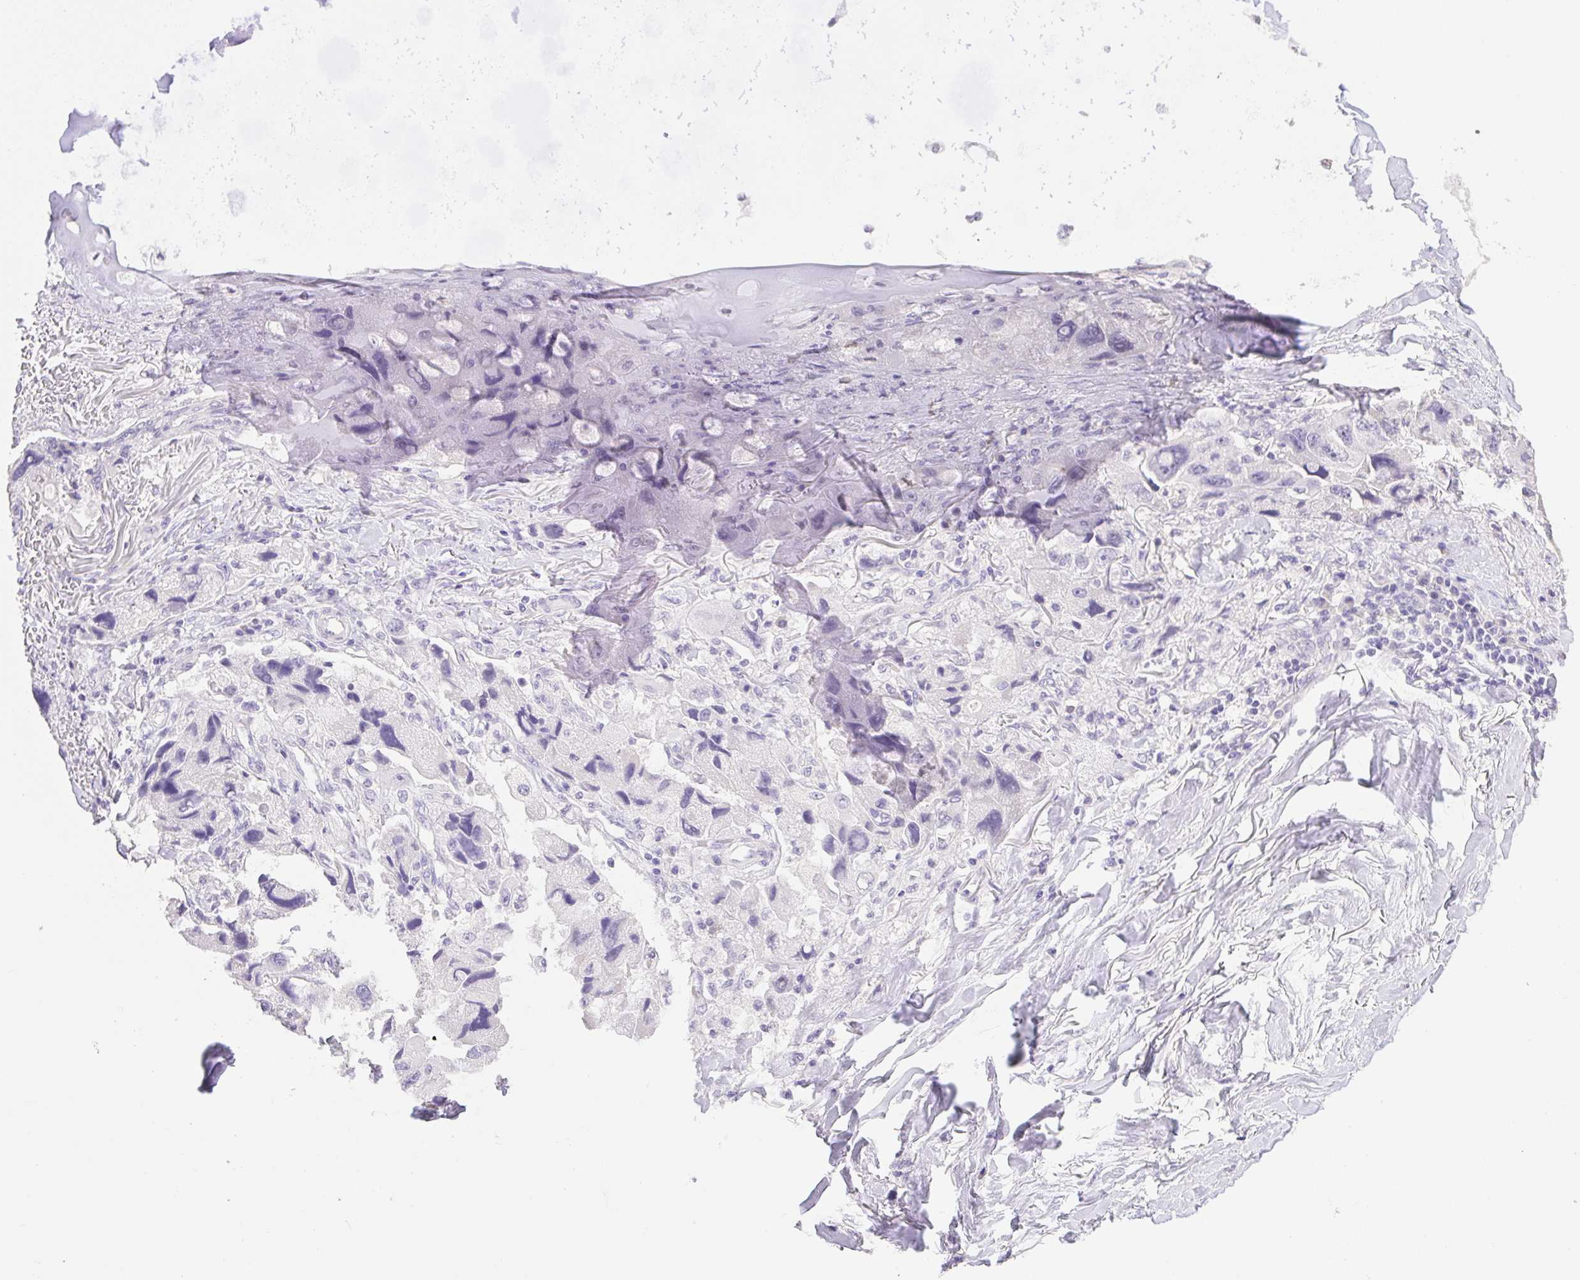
{"staining": {"intensity": "negative", "quantity": "none", "location": "none"}, "tissue": "lung cancer", "cell_type": "Tumor cells", "image_type": "cancer", "snomed": [{"axis": "morphology", "description": "Adenocarcinoma, NOS"}, {"axis": "topography", "description": "Lung"}], "caption": "Tumor cells show no significant protein staining in lung adenocarcinoma. Brightfield microscopy of immunohistochemistry (IHC) stained with DAB (3,3'-diaminobenzidine) (brown) and hematoxylin (blue), captured at high magnification.", "gene": "HCRTR2", "patient": {"sex": "female", "age": 54}}